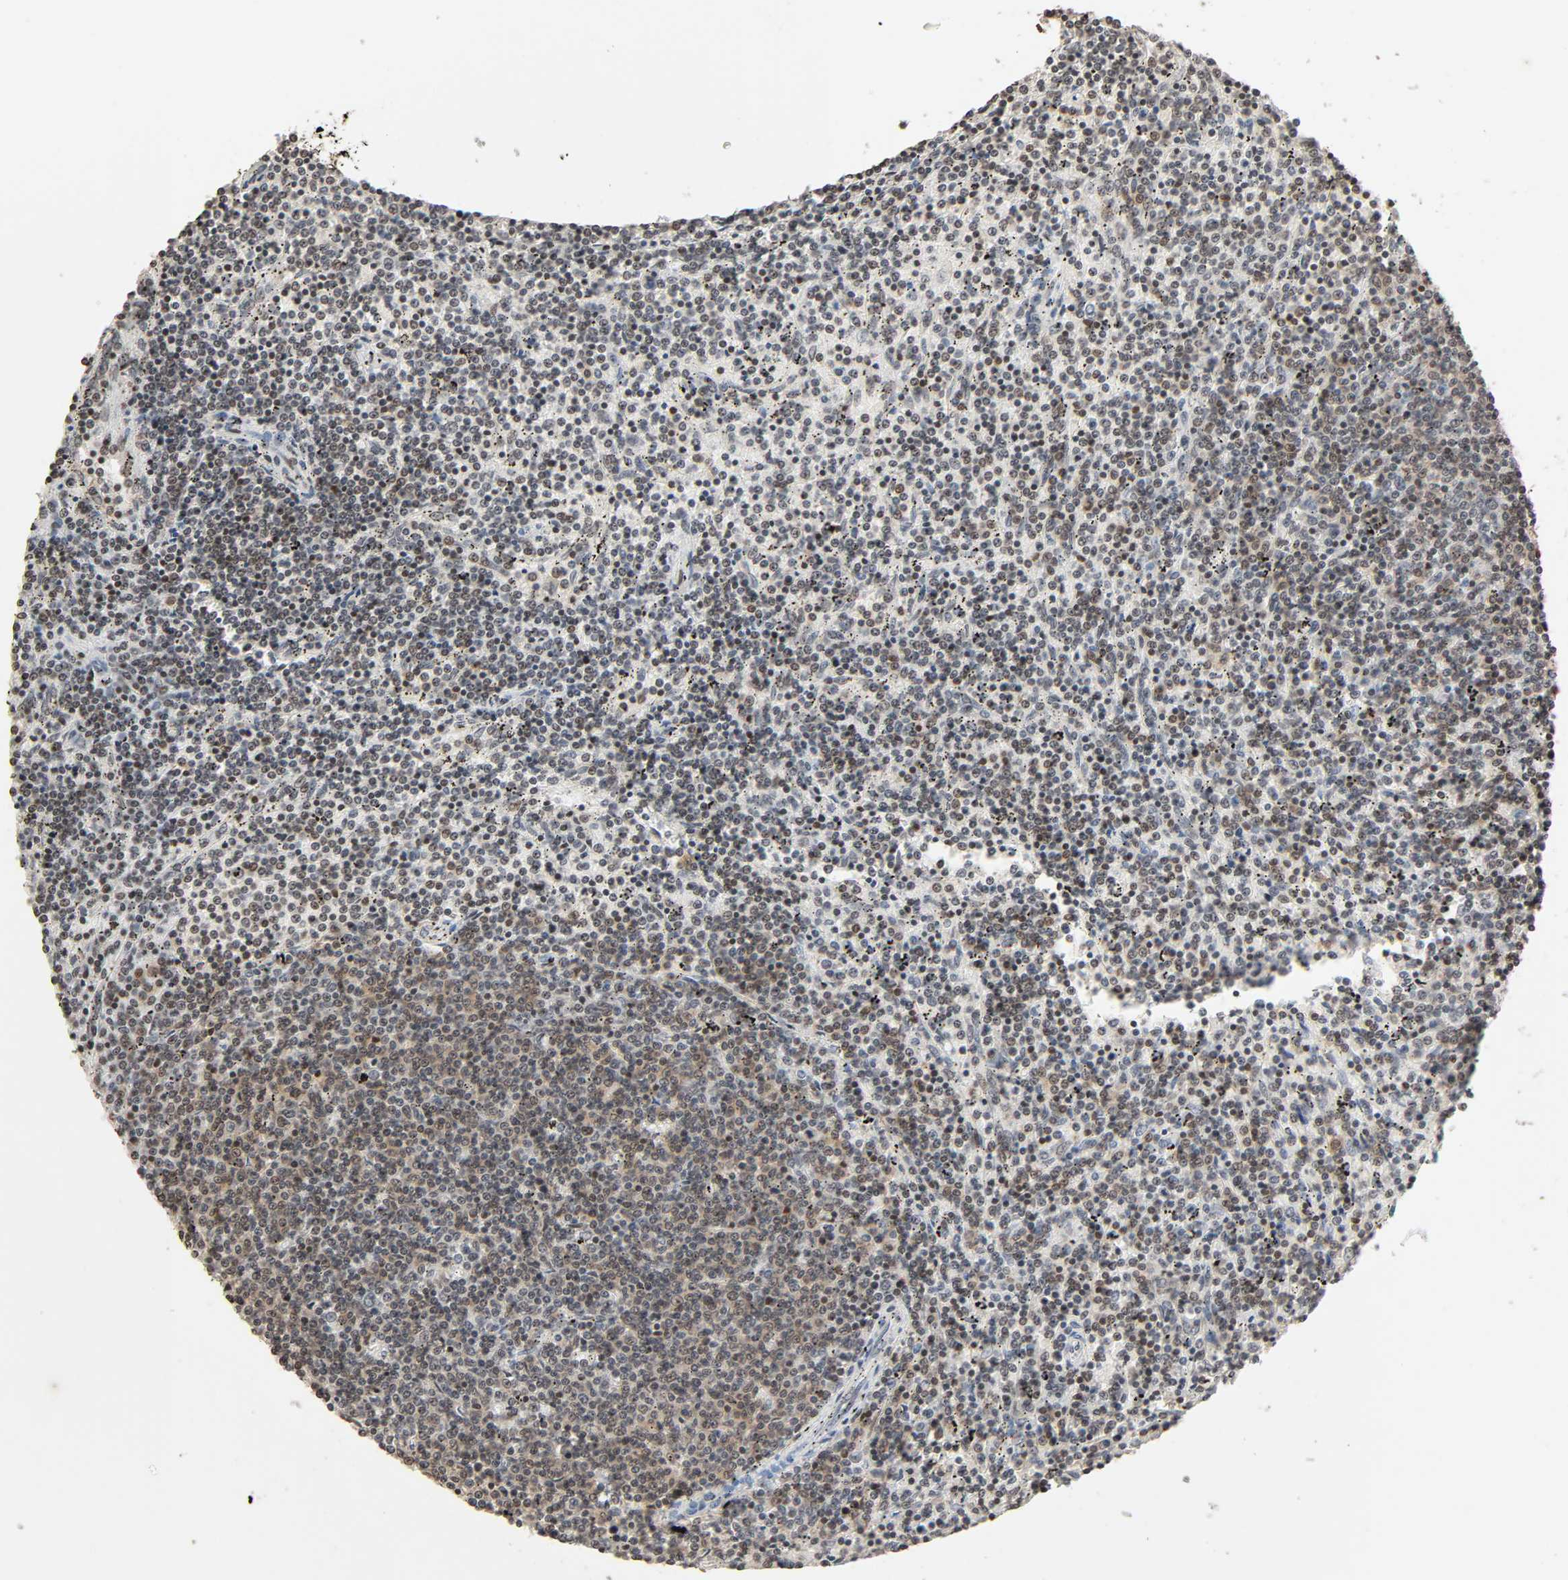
{"staining": {"intensity": "weak", "quantity": "<25%", "location": "cytoplasmic/membranous"}, "tissue": "lymphoma", "cell_type": "Tumor cells", "image_type": "cancer", "snomed": [{"axis": "morphology", "description": "Malignant lymphoma, non-Hodgkin's type, Low grade"}, {"axis": "topography", "description": "Spleen"}], "caption": "High power microscopy photomicrograph of an immunohistochemistry micrograph of low-grade malignant lymphoma, non-Hodgkin's type, revealing no significant staining in tumor cells. (Immunohistochemistry (ihc), brightfield microscopy, high magnification).", "gene": "STK4", "patient": {"sex": "female", "age": 50}}